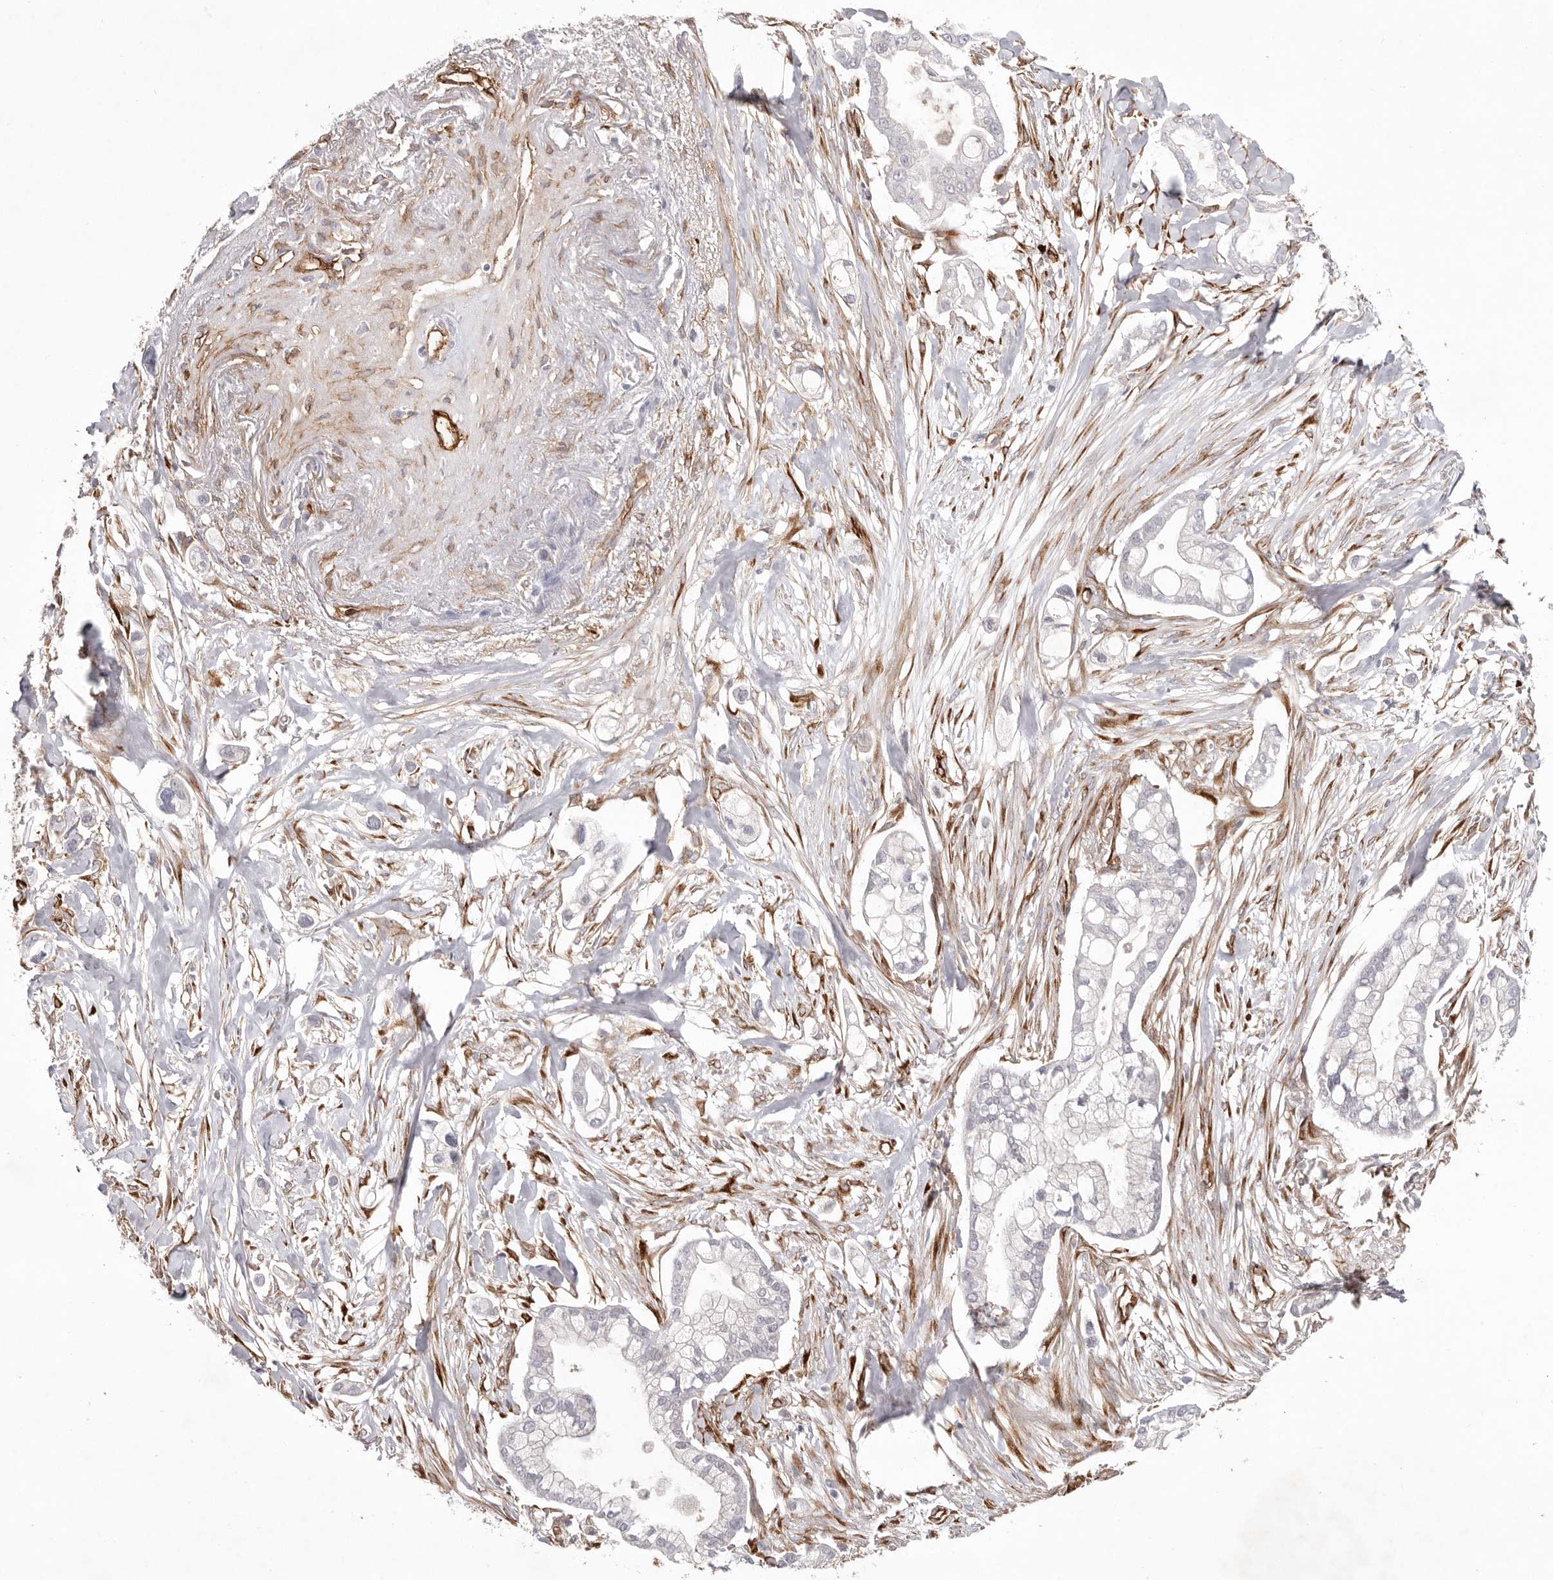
{"staining": {"intensity": "negative", "quantity": "none", "location": "none"}, "tissue": "pancreatic cancer", "cell_type": "Tumor cells", "image_type": "cancer", "snomed": [{"axis": "morphology", "description": "Adenocarcinoma, NOS"}, {"axis": "topography", "description": "Pancreas"}], "caption": "This image is of adenocarcinoma (pancreatic) stained with immunohistochemistry (IHC) to label a protein in brown with the nuclei are counter-stained blue. There is no positivity in tumor cells.", "gene": "LRRC66", "patient": {"sex": "male", "age": 68}}